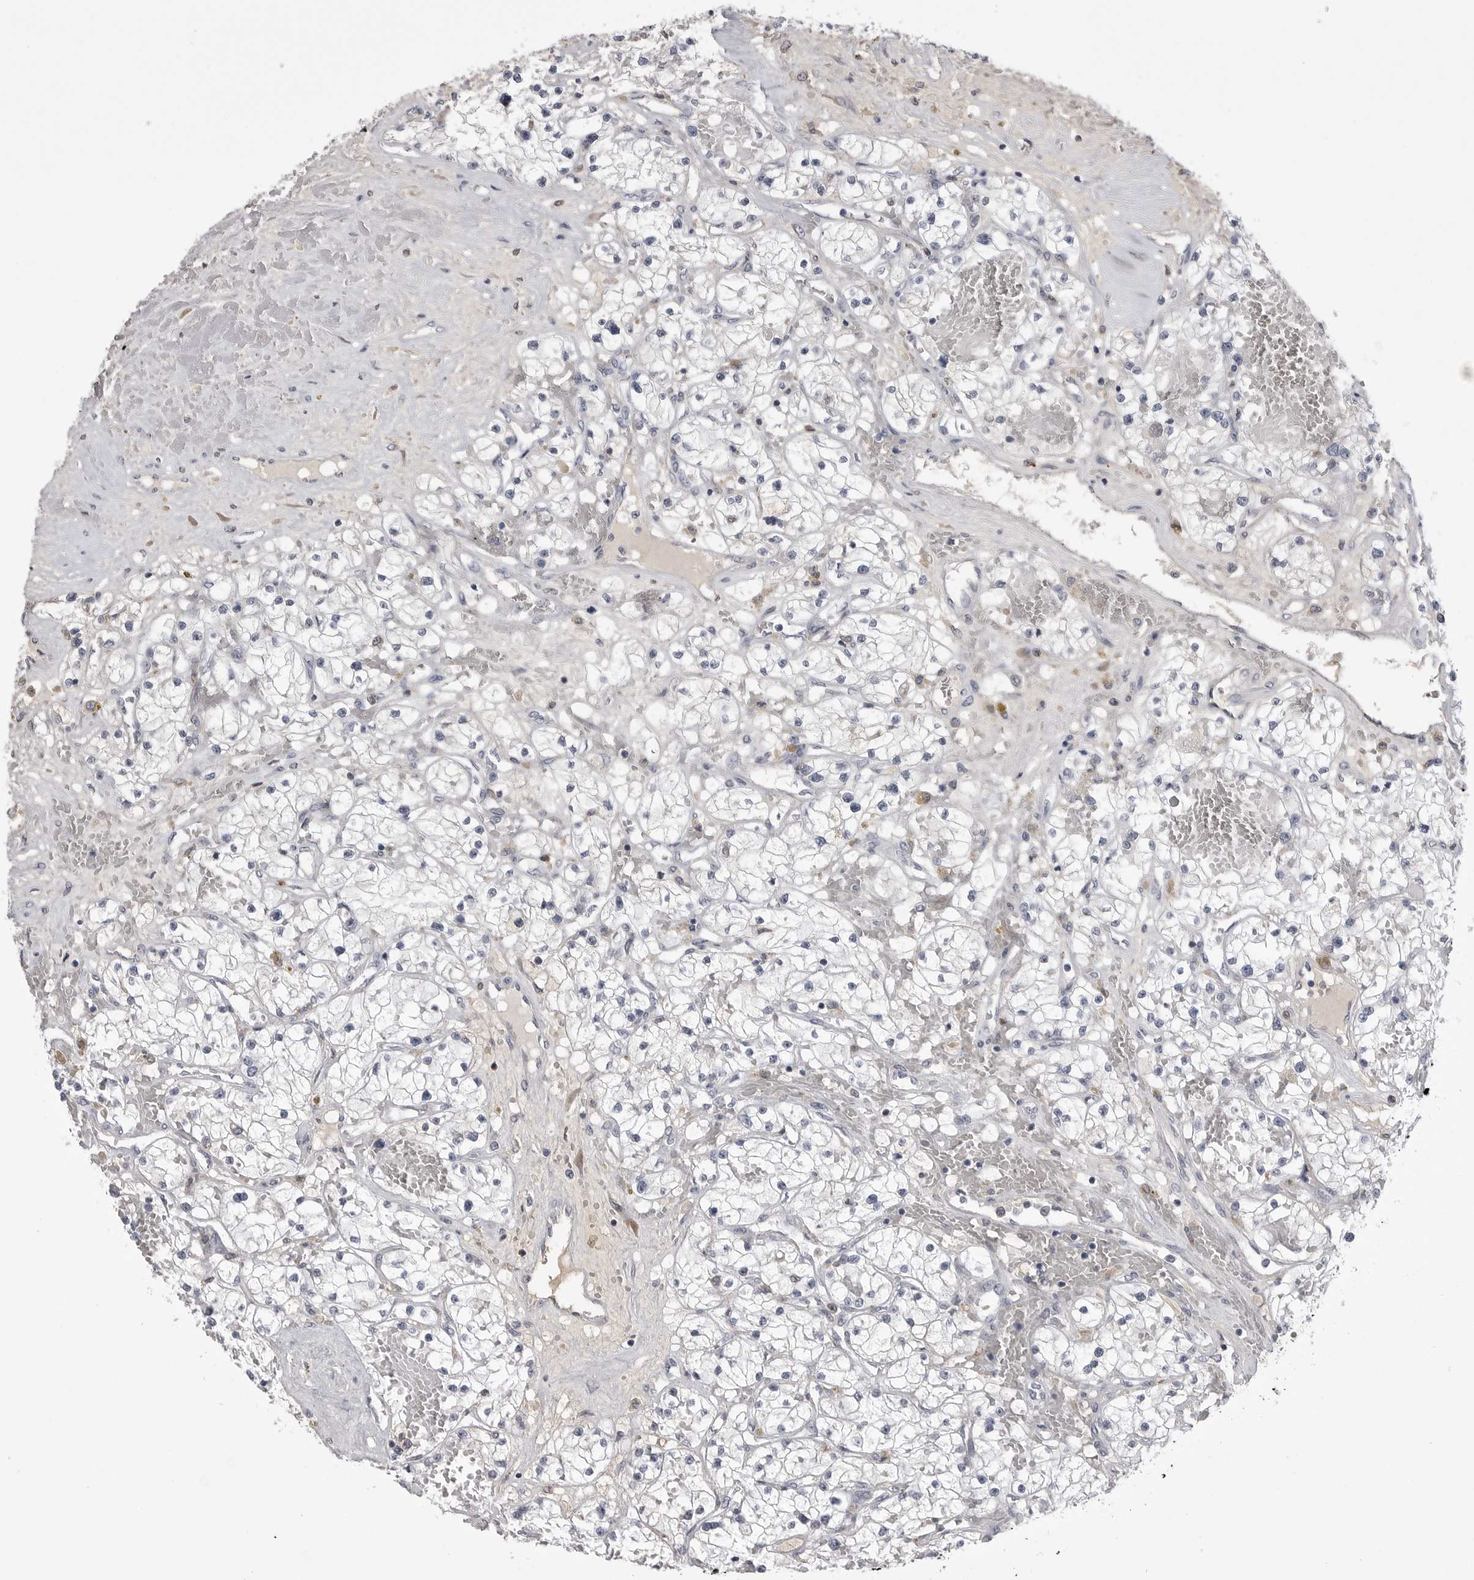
{"staining": {"intensity": "negative", "quantity": "none", "location": "none"}, "tissue": "renal cancer", "cell_type": "Tumor cells", "image_type": "cancer", "snomed": [{"axis": "morphology", "description": "Normal tissue, NOS"}, {"axis": "morphology", "description": "Adenocarcinoma, NOS"}, {"axis": "topography", "description": "Kidney"}], "caption": "High power microscopy photomicrograph of an immunohistochemistry micrograph of adenocarcinoma (renal), revealing no significant staining in tumor cells.", "gene": "FKBP2", "patient": {"sex": "male", "age": 68}}